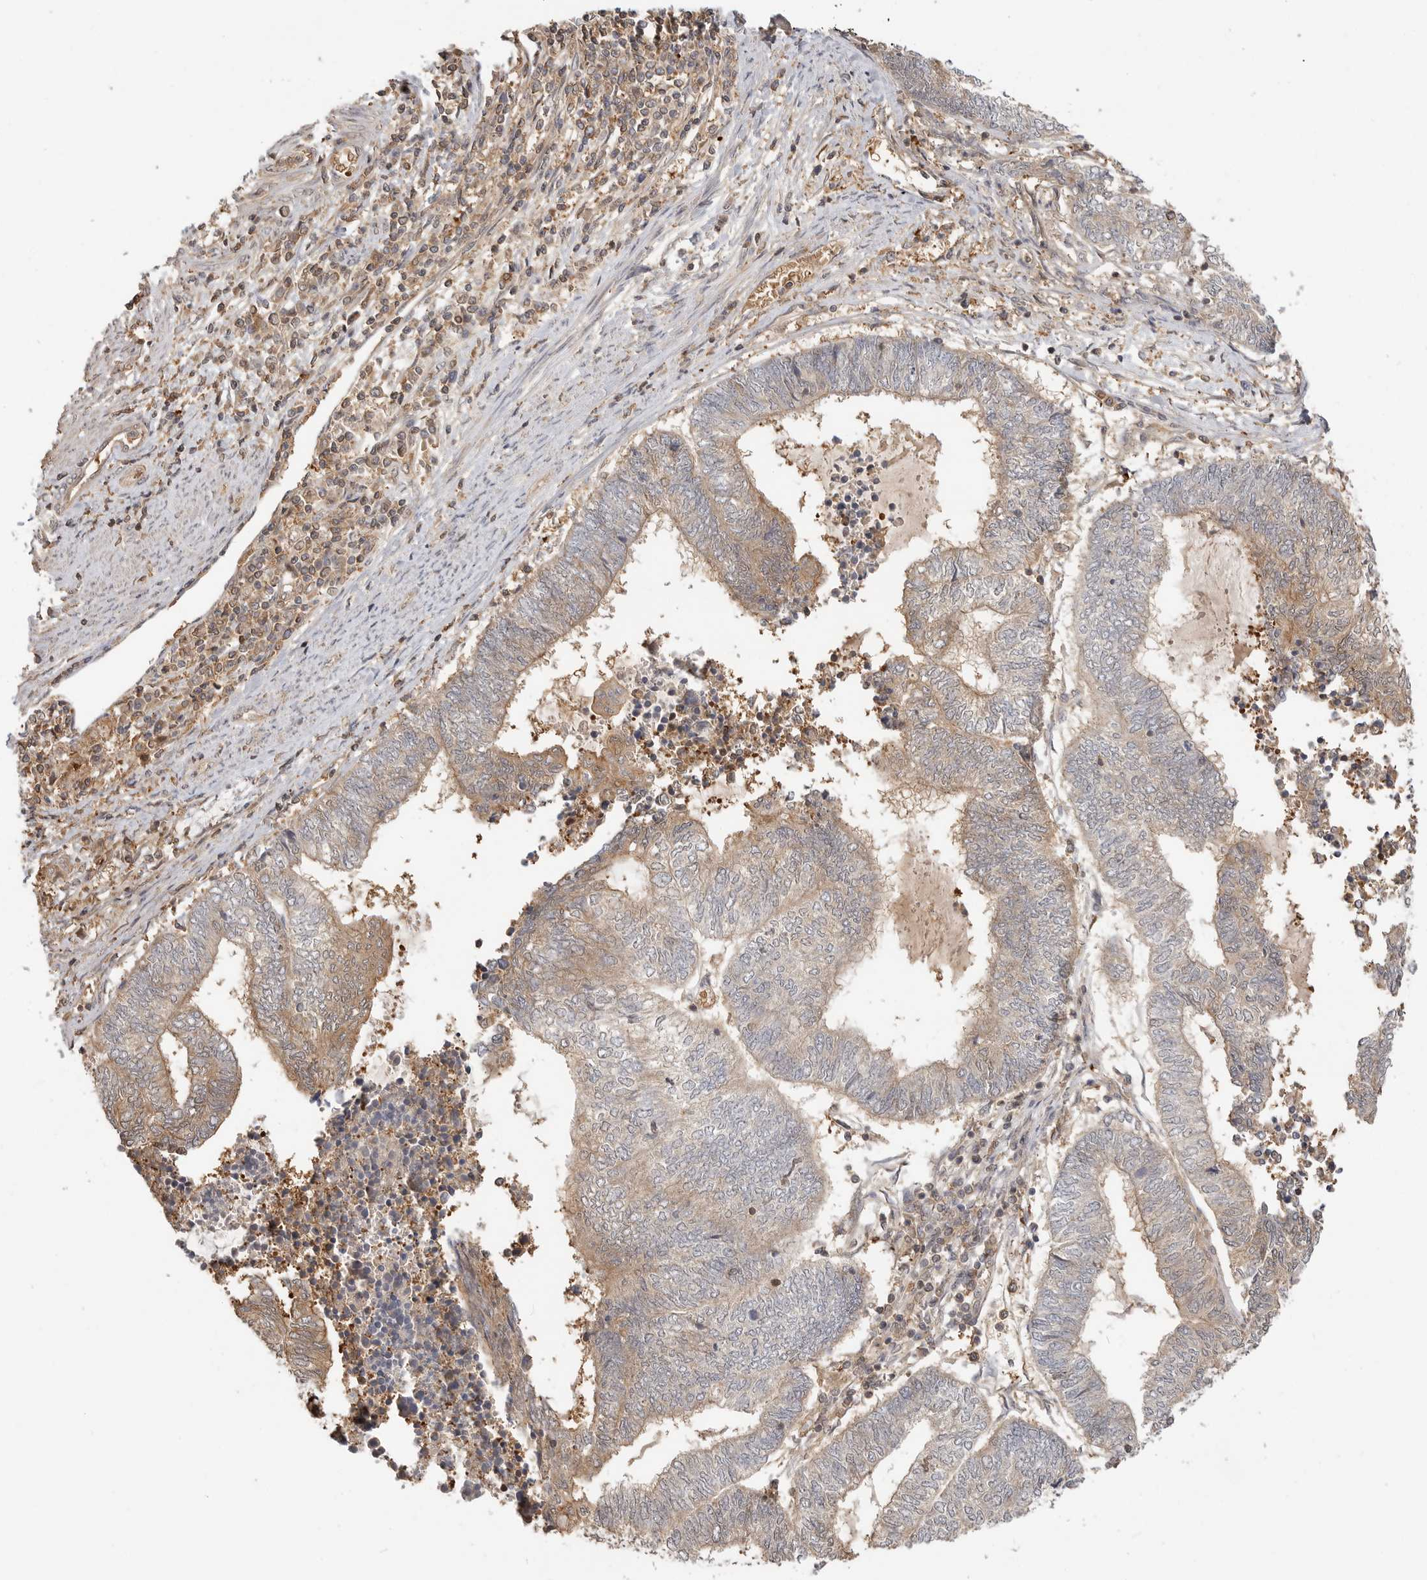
{"staining": {"intensity": "moderate", "quantity": "25%-75%", "location": "cytoplasmic/membranous"}, "tissue": "endometrial cancer", "cell_type": "Tumor cells", "image_type": "cancer", "snomed": [{"axis": "morphology", "description": "Adenocarcinoma, NOS"}, {"axis": "topography", "description": "Uterus"}, {"axis": "topography", "description": "Endometrium"}], "caption": "Adenocarcinoma (endometrial) stained with immunohistochemistry (IHC) exhibits moderate cytoplasmic/membranous staining in approximately 25%-75% of tumor cells. (Brightfield microscopy of DAB IHC at high magnification).", "gene": "CLDN12", "patient": {"sex": "female", "age": 70}}